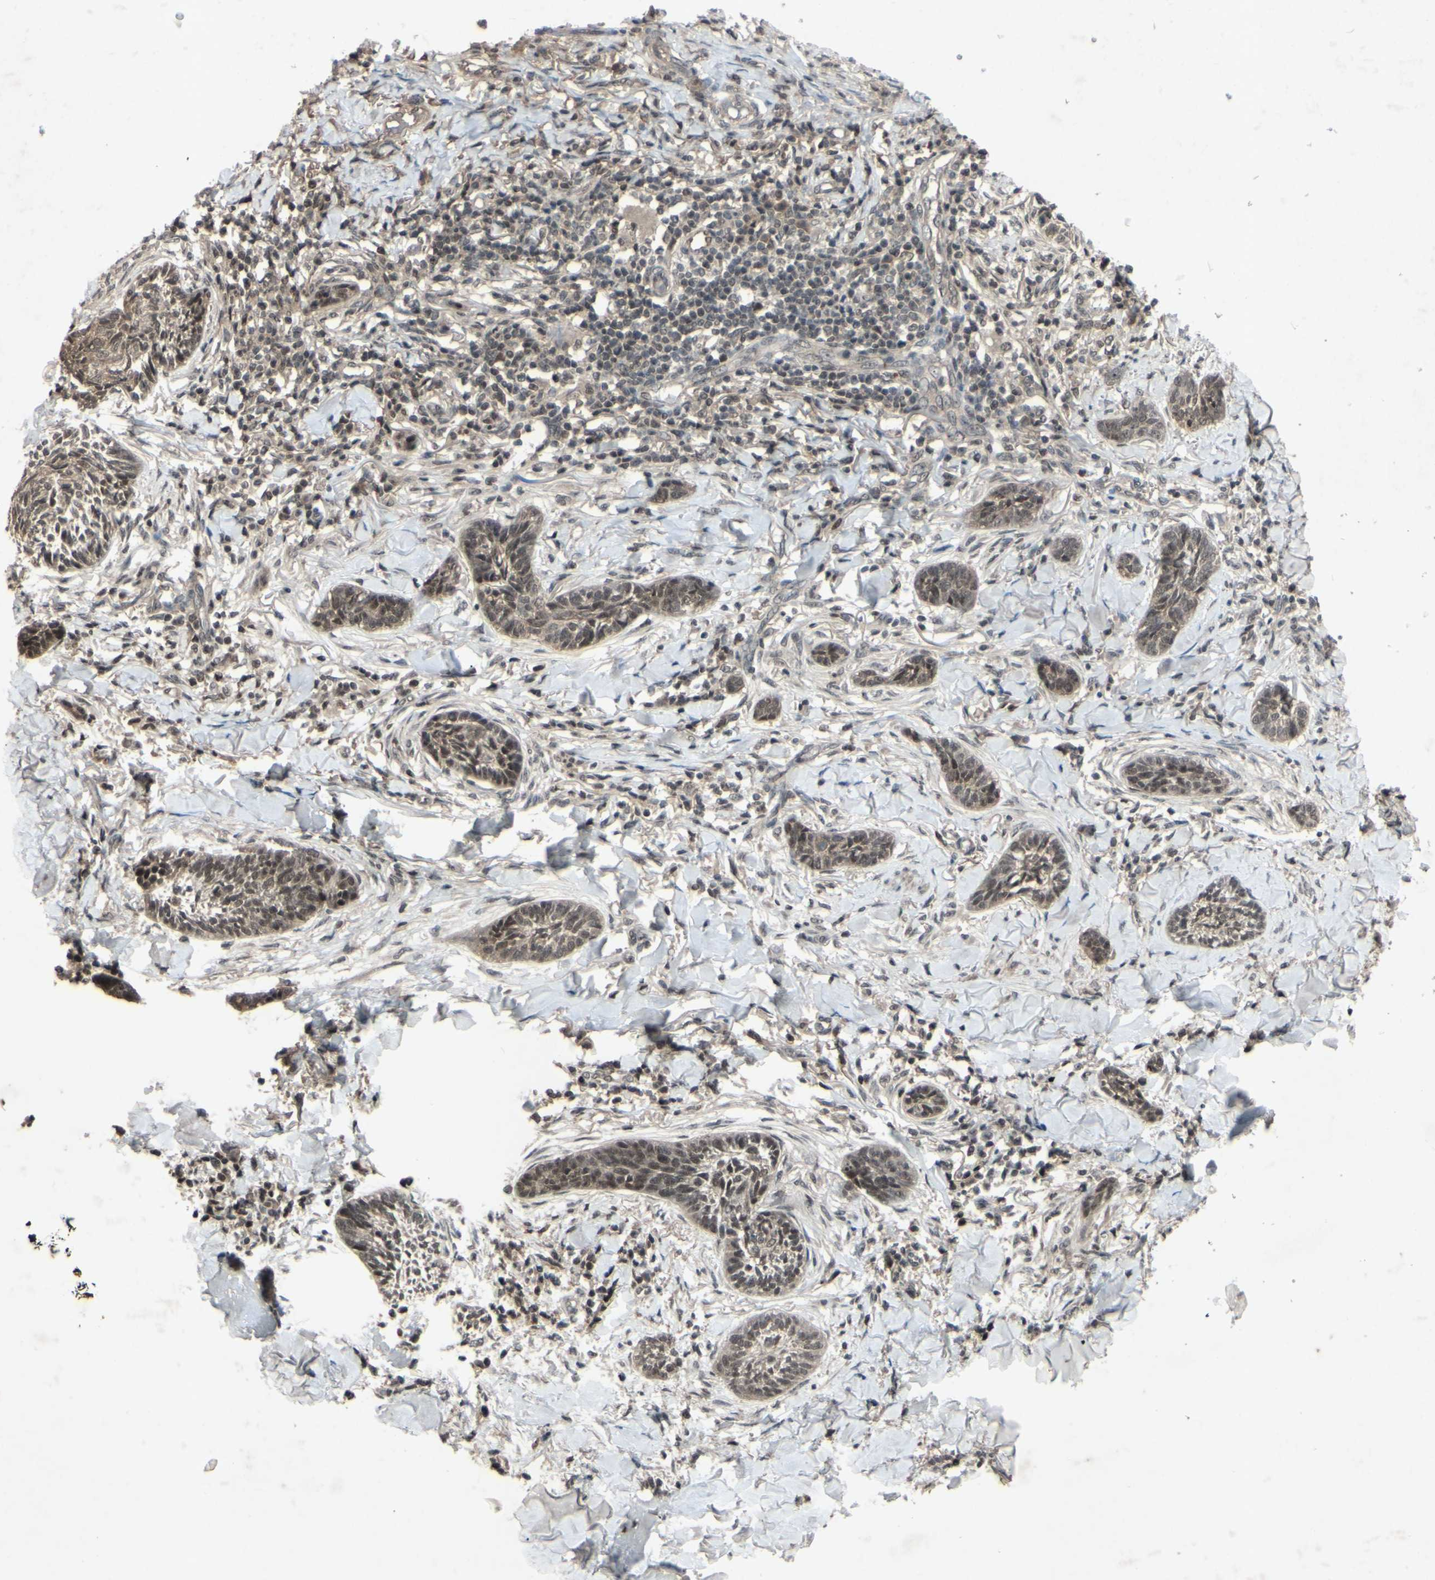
{"staining": {"intensity": "weak", "quantity": "25%-75%", "location": "nuclear"}, "tissue": "skin cancer", "cell_type": "Tumor cells", "image_type": "cancer", "snomed": [{"axis": "morphology", "description": "Papilloma, NOS"}, {"axis": "morphology", "description": "Basal cell carcinoma"}, {"axis": "topography", "description": "Skin"}], "caption": "Weak nuclear expression is appreciated in about 25%-75% of tumor cells in skin cancer (basal cell carcinoma). (IHC, brightfield microscopy, high magnification).", "gene": "SNW1", "patient": {"sex": "male", "age": 87}}